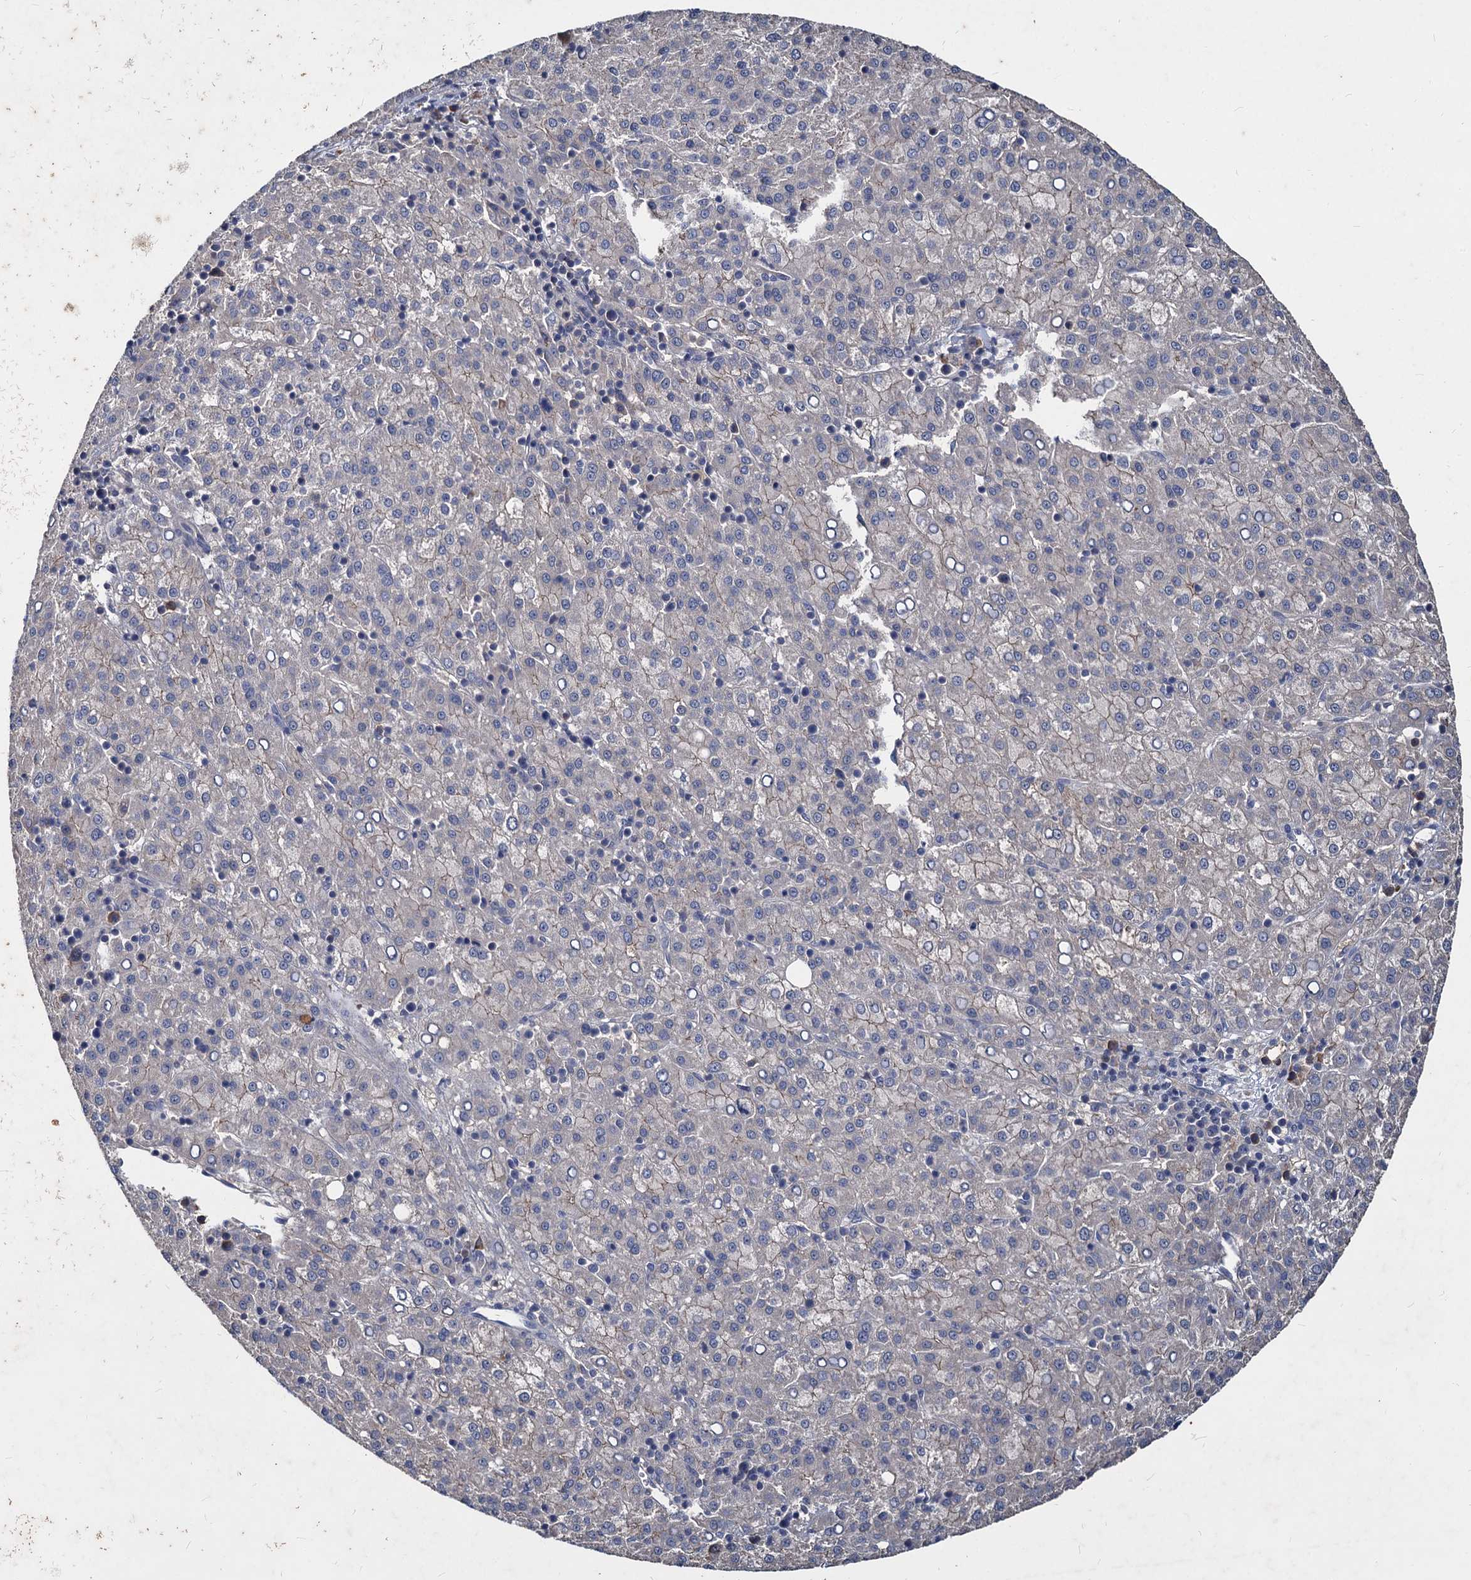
{"staining": {"intensity": "negative", "quantity": "none", "location": "none"}, "tissue": "liver cancer", "cell_type": "Tumor cells", "image_type": "cancer", "snomed": [{"axis": "morphology", "description": "Carcinoma, Hepatocellular, NOS"}, {"axis": "topography", "description": "Liver"}], "caption": "DAB (3,3'-diaminobenzidine) immunohistochemical staining of human liver cancer reveals no significant expression in tumor cells.", "gene": "CCDC184", "patient": {"sex": "female", "age": 58}}